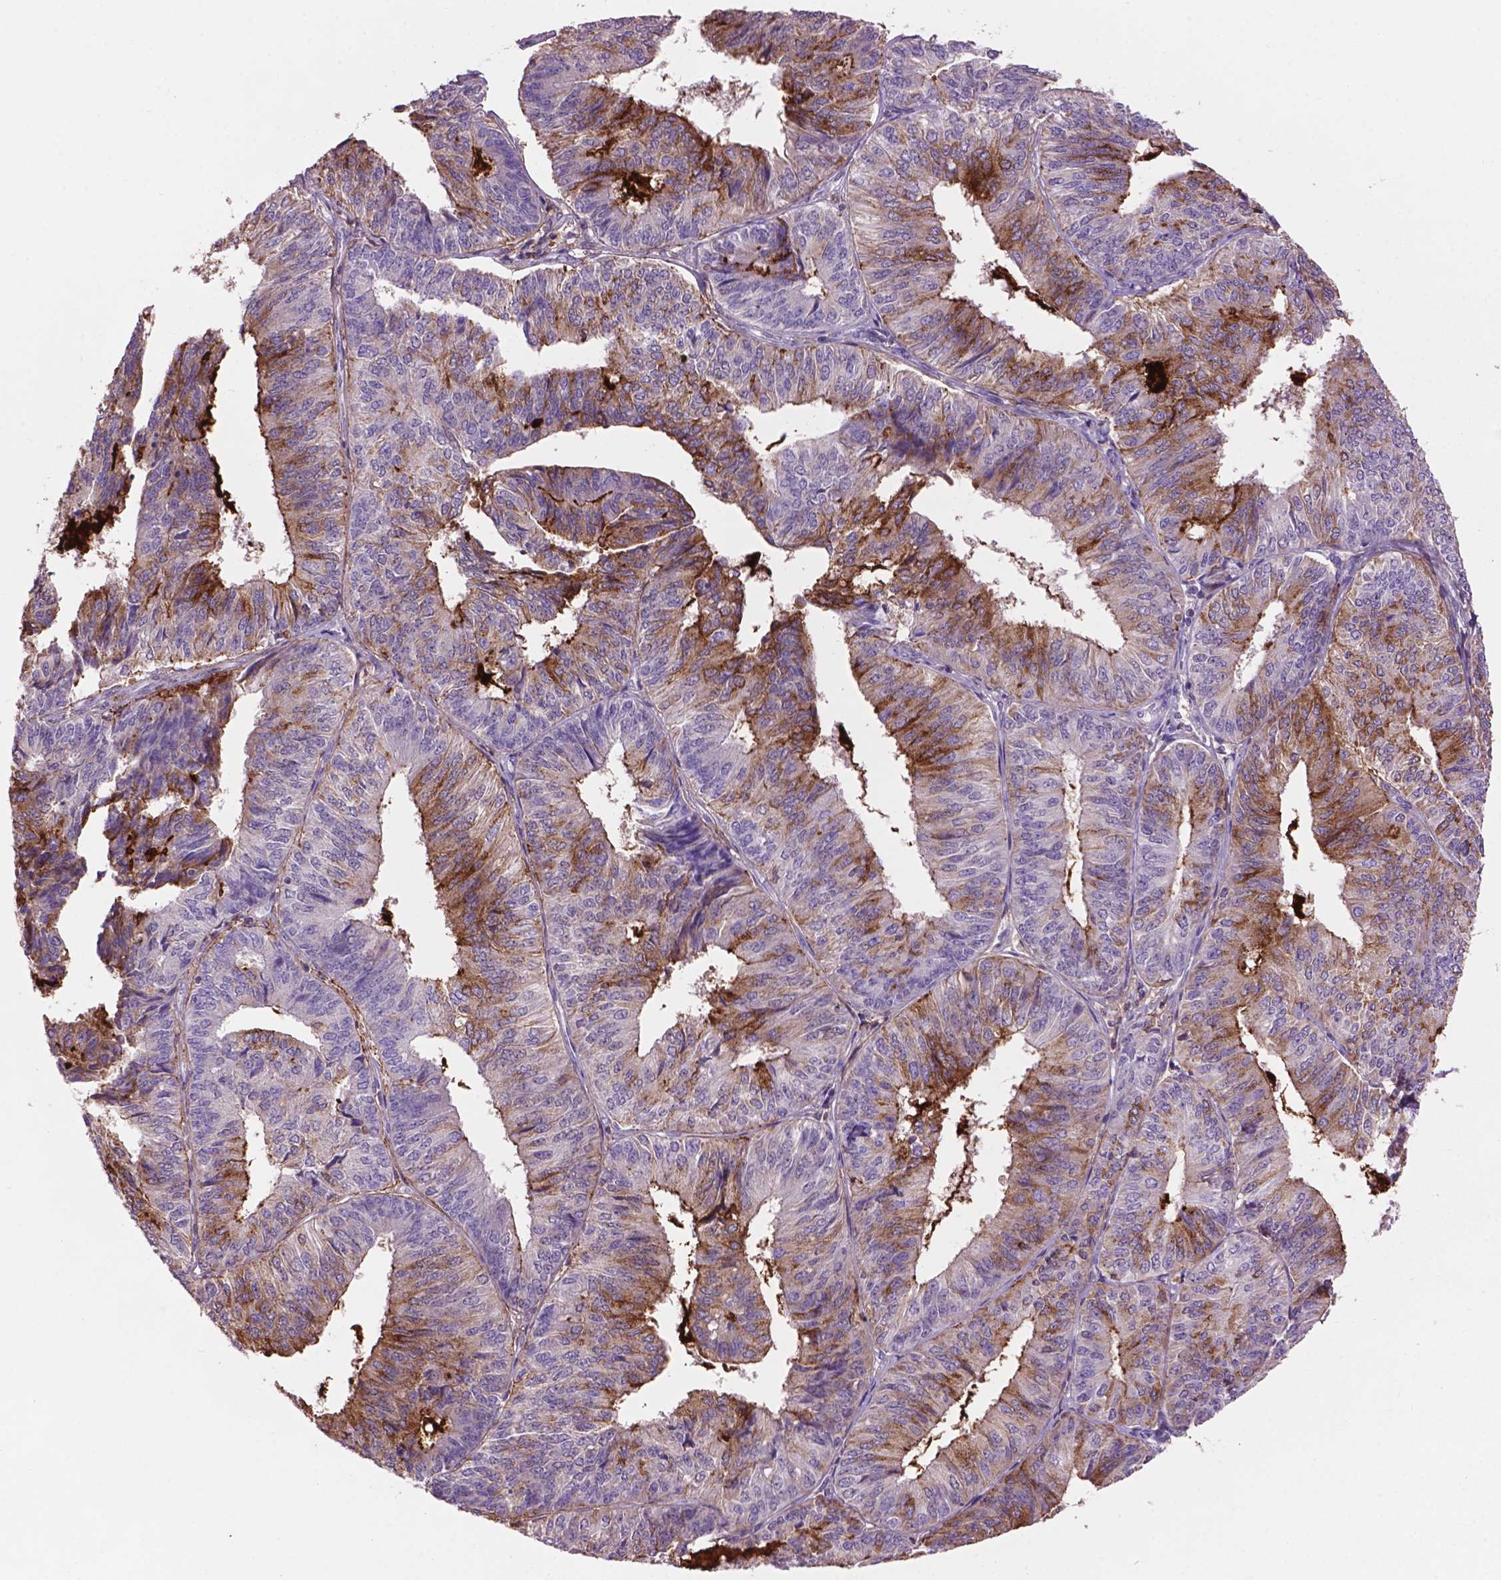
{"staining": {"intensity": "moderate", "quantity": "<25%", "location": "cytoplasmic/membranous"}, "tissue": "endometrial cancer", "cell_type": "Tumor cells", "image_type": "cancer", "snomed": [{"axis": "morphology", "description": "Adenocarcinoma, NOS"}, {"axis": "topography", "description": "Endometrium"}], "caption": "Immunohistochemical staining of human endometrial adenocarcinoma reveals low levels of moderate cytoplasmic/membranous expression in about <25% of tumor cells.", "gene": "LRRC3C", "patient": {"sex": "female", "age": 58}}